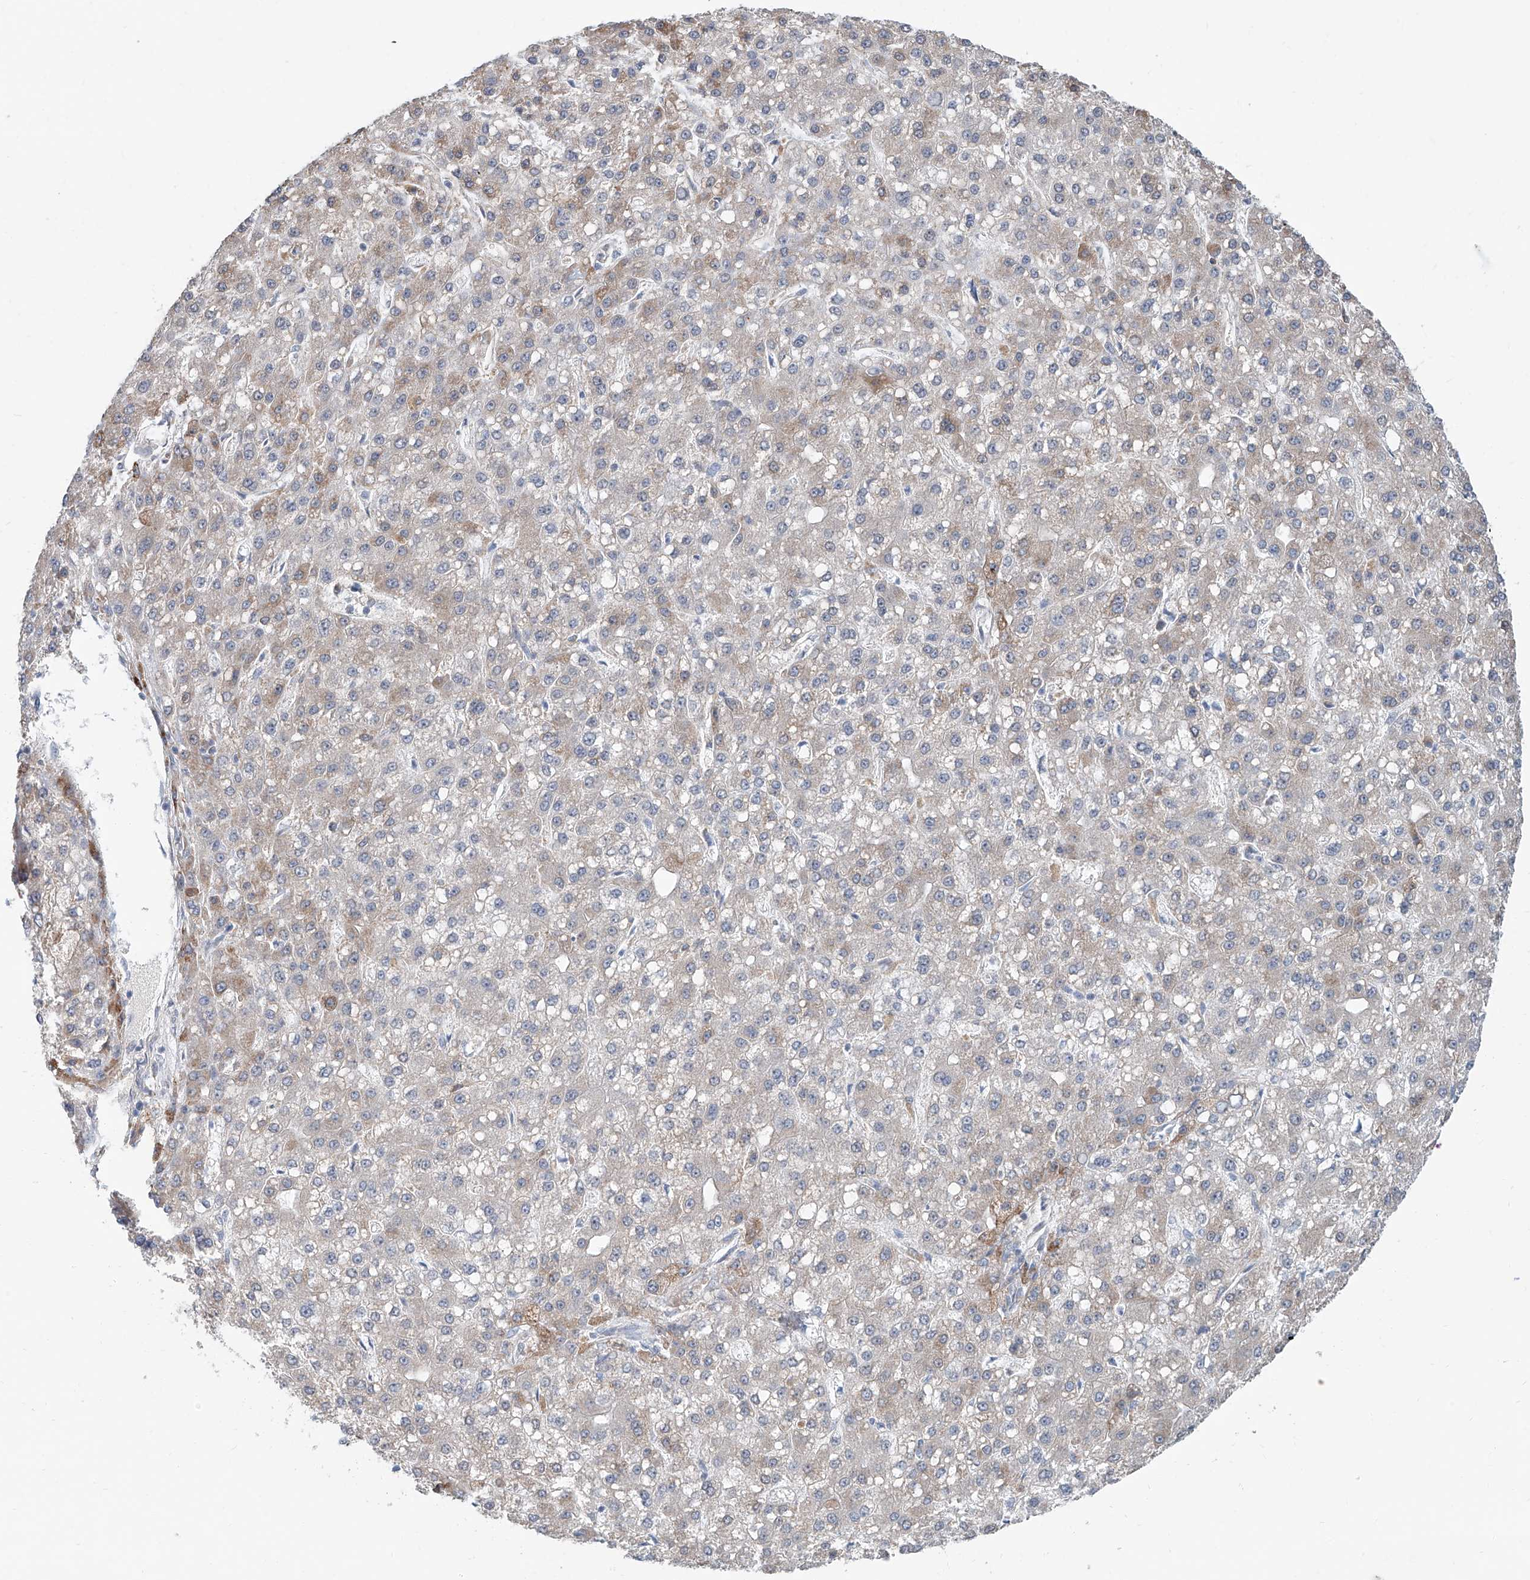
{"staining": {"intensity": "weak", "quantity": "25%-75%", "location": "cytoplasmic/membranous"}, "tissue": "liver cancer", "cell_type": "Tumor cells", "image_type": "cancer", "snomed": [{"axis": "morphology", "description": "Carcinoma, Hepatocellular, NOS"}, {"axis": "topography", "description": "Liver"}], "caption": "Tumor cells demonstrate low levels of weak cytoplasmic/membranous expression in approximately 25%-75% of cells in human liver hepatocellular carcinoma.", "gene": "KCNK10", "patient": {"sex": "male", "age": 67}}